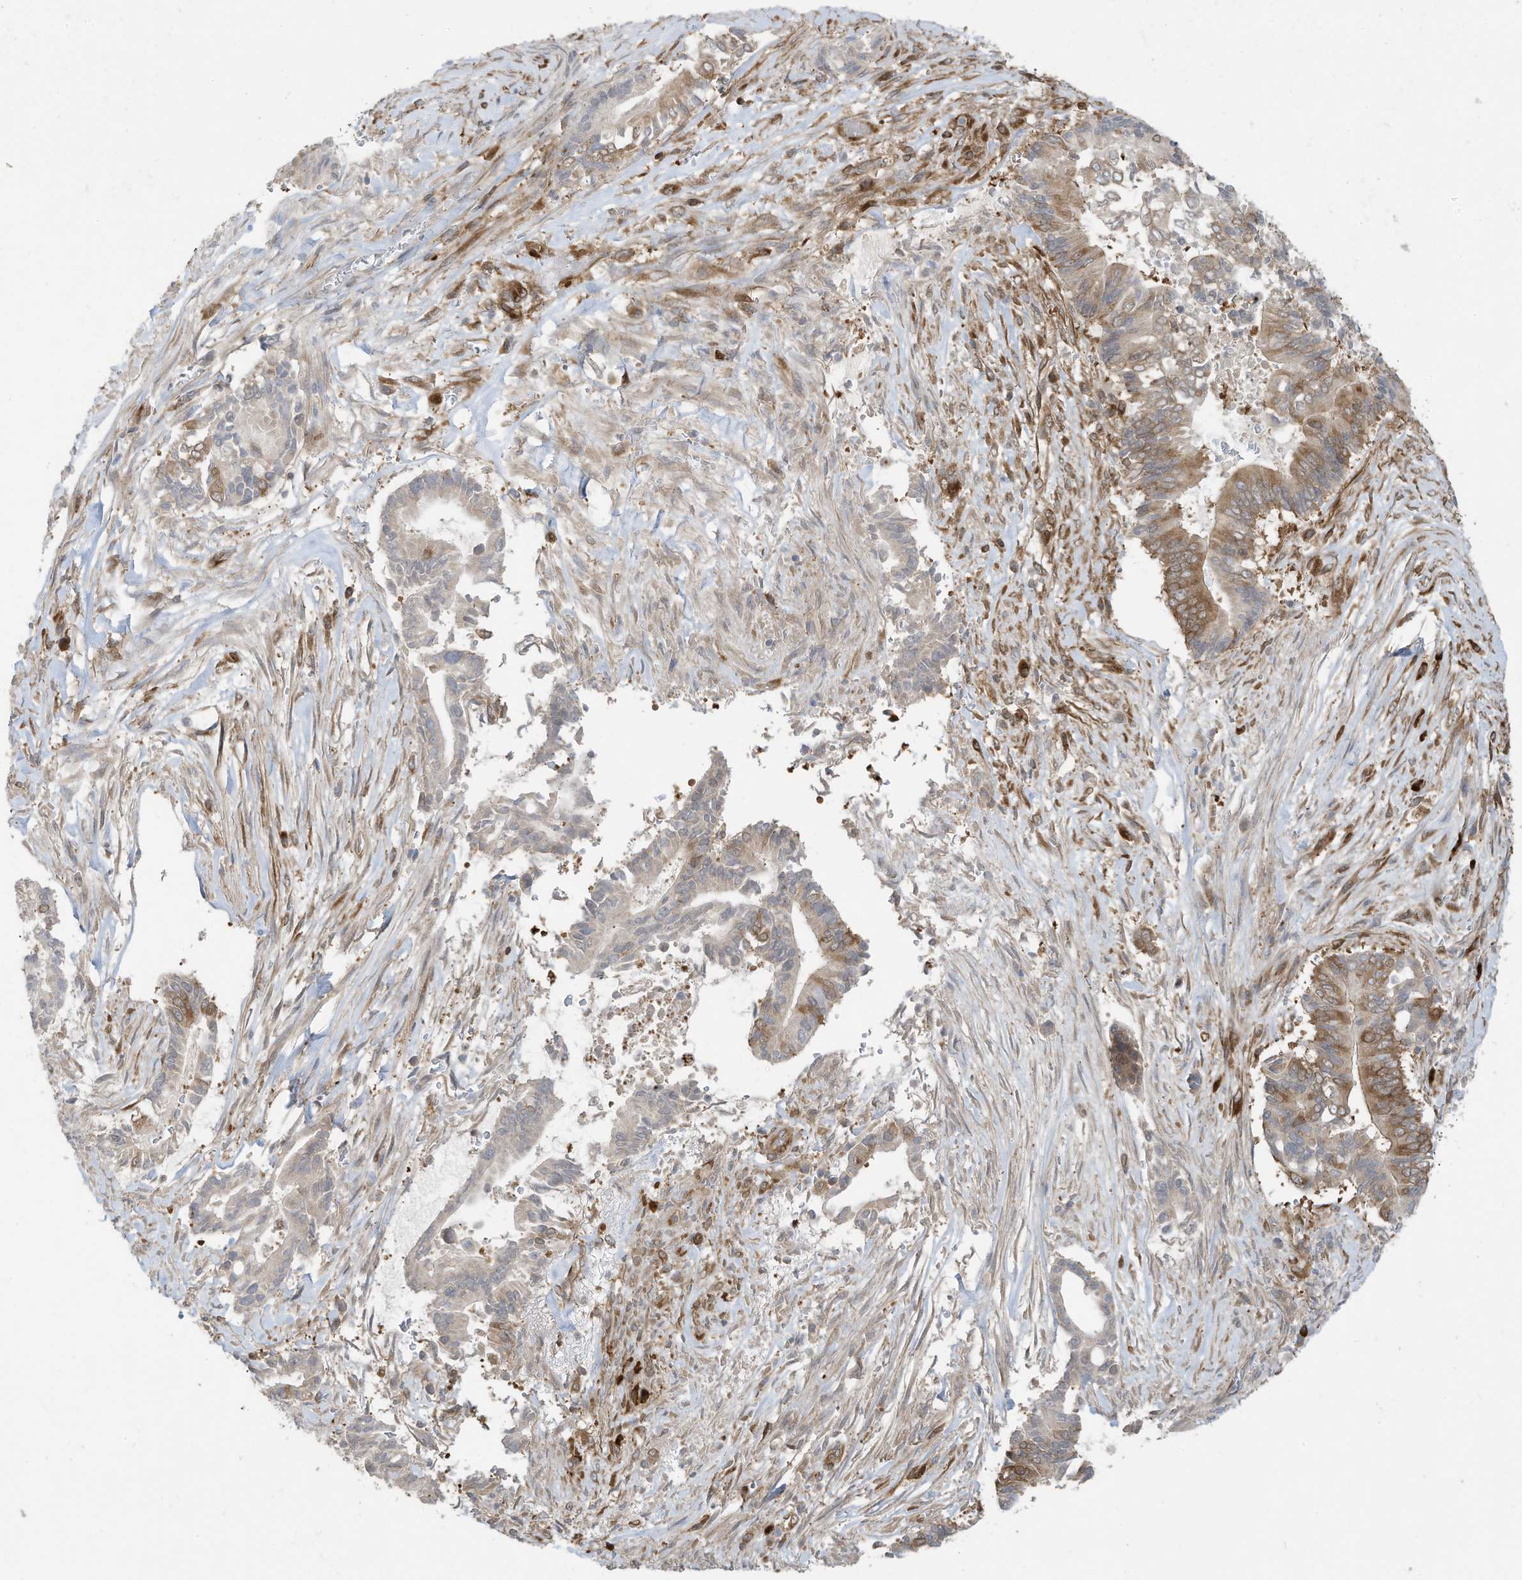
{"staining": {"intensity": "moderate", "quantity": "25%-75%", "location": "cytoplasmic/membranous"}, "tissue": "pancreatic cancer", "cell_type": "Tumor cells", "image_type": "cancer", "snomed": [{"axis": "morphology", "description": "Adenocarcinoma, NOS"}, {"axis": "topography", "description": "Pancreas"}], "caption": "Moderate cytoplasmic/membranous positivity is present in approximately 25%-75% of tumor cells in pancreatic cancer (adenocarcinoma).", "gene": "USE1", "patient": {"sex": "male", "age": 68}}